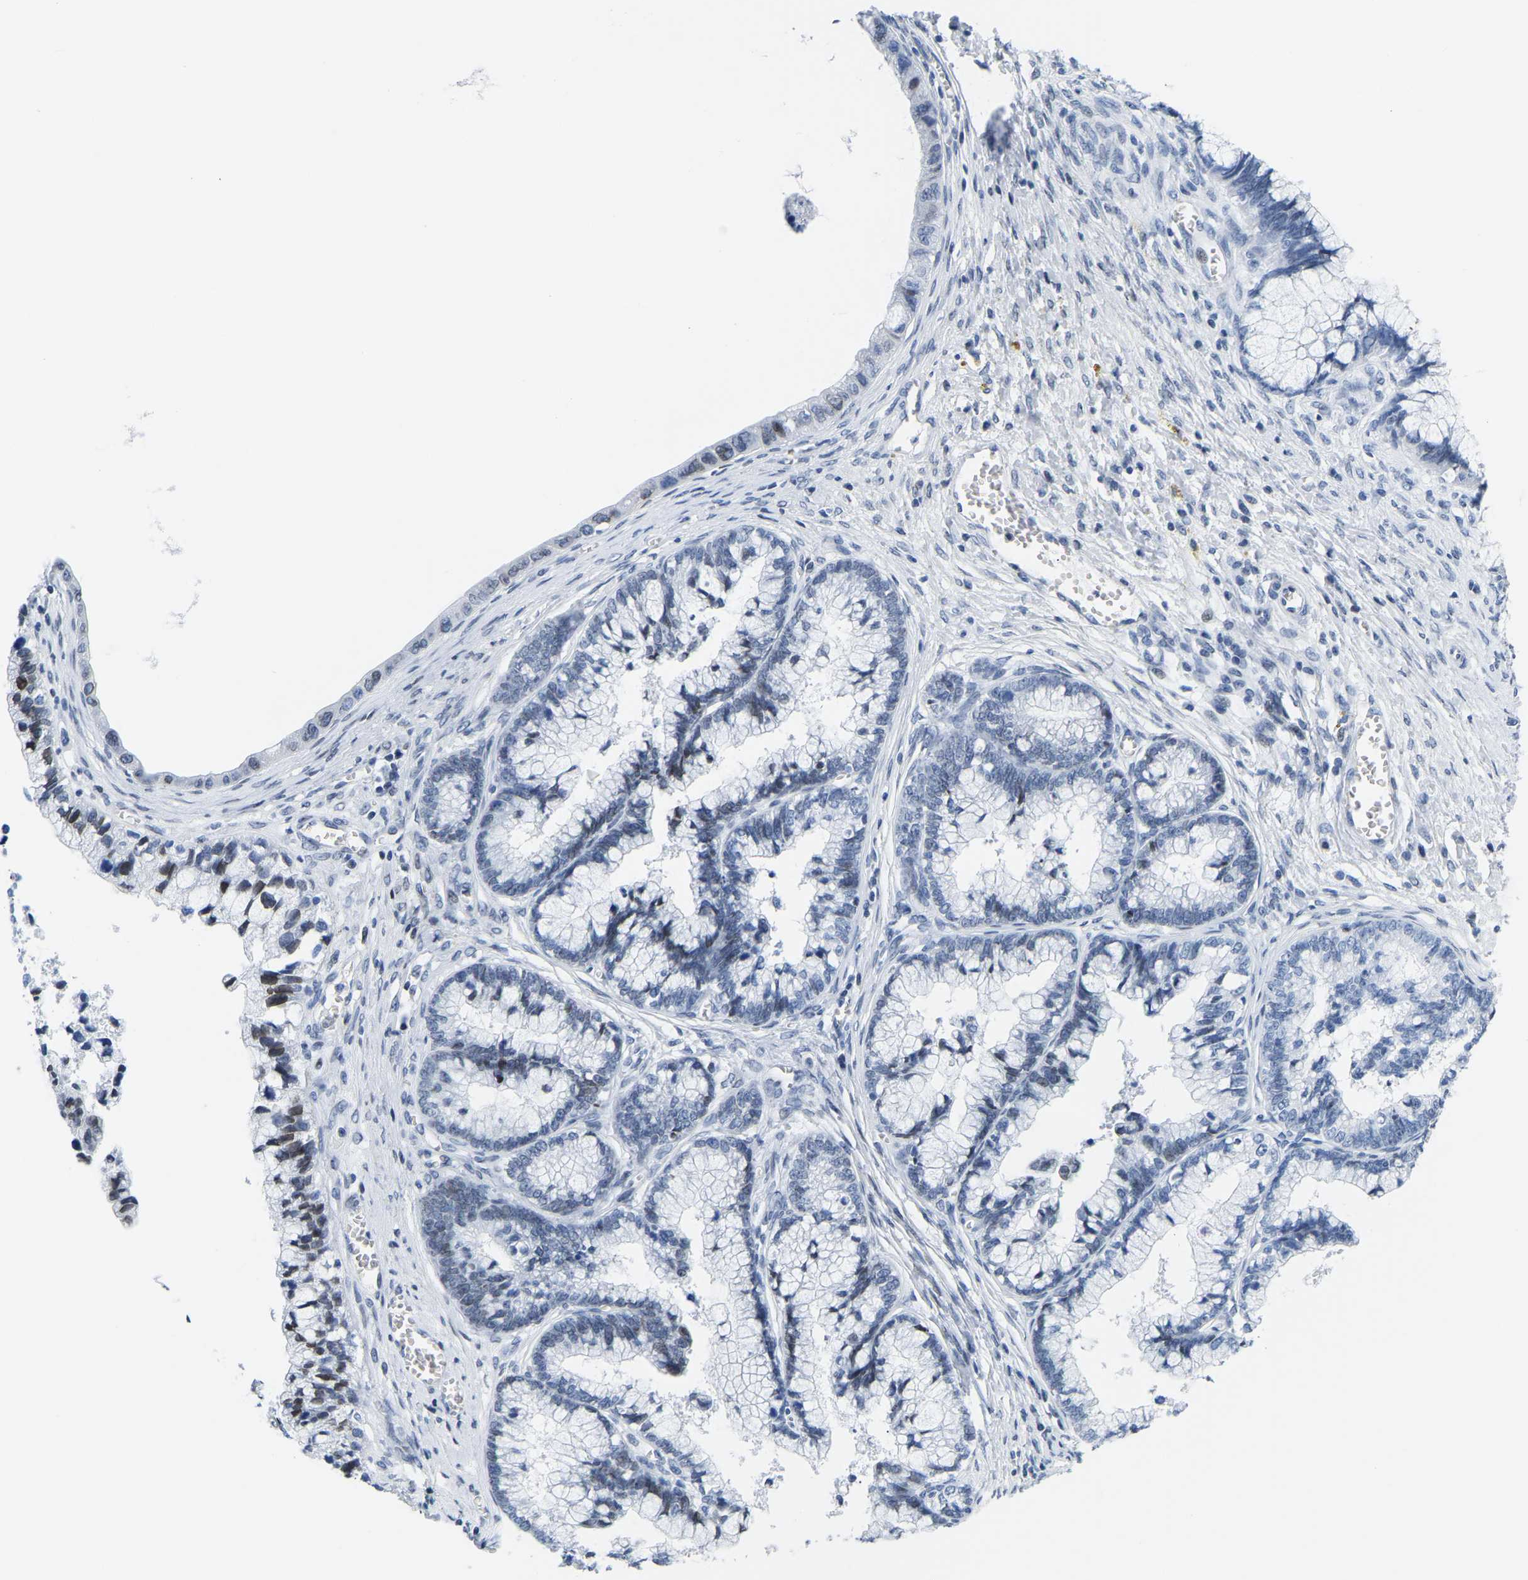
{"staining": {"intensity": "moderate", "quantity": "<25%", "location": "cytoplasmic/membranous,nuclear"}, "tissue": "cervical cancer", "cell_type": "Tumor cells", "image_type": "cancer", "snomed": [{"axis": "morphology", "description": "Adenocarcinoma, NOS"}, {"axis": "topography", "description": "Cervix"}], "caption": "About <25% of tumor cells in human cervical cancer exhibit moderate cytoplasmic/membranous and nuclear protein expression as visualized by brown immunohistochemical staining.", "gene": "UPK3A", "patient": {"sex": "female", "age": 44}}